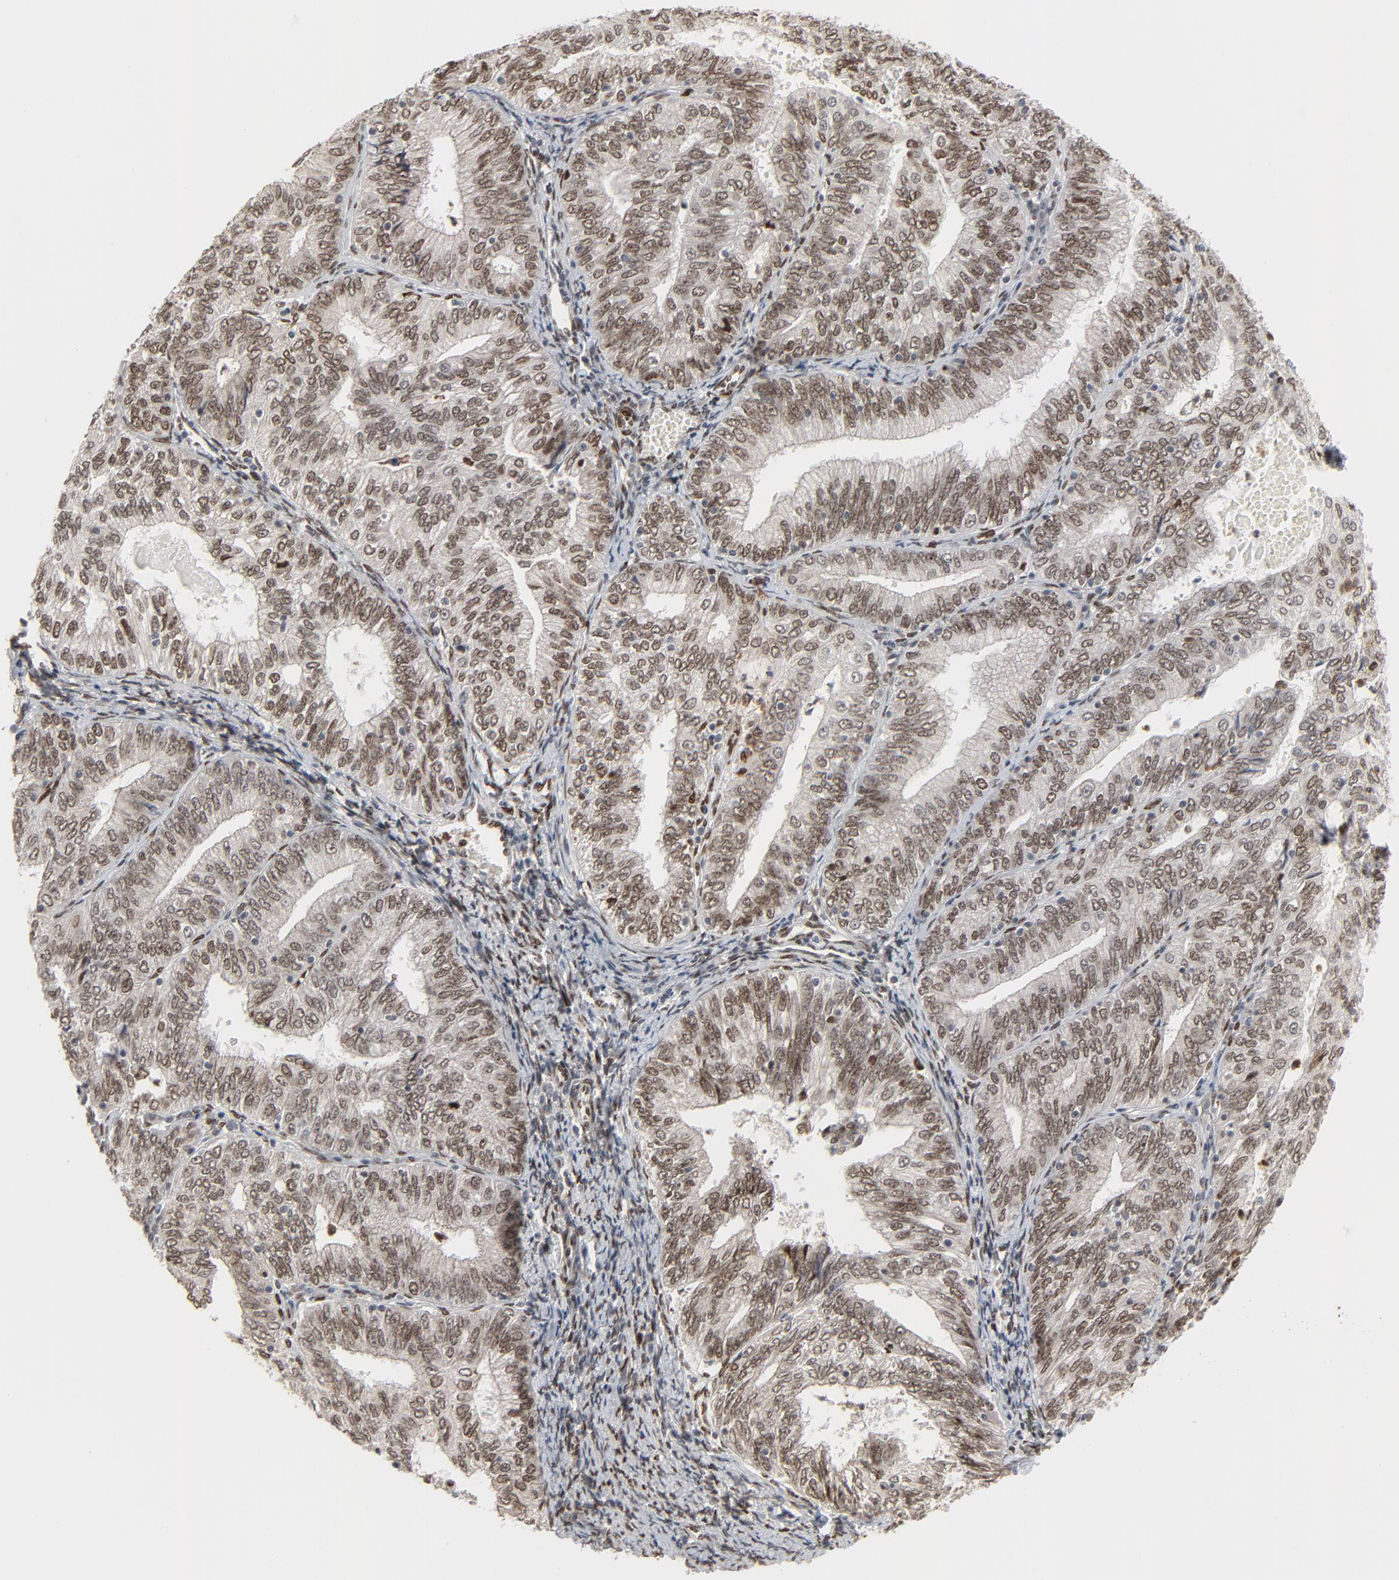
{"staining": {"intensity": "strong", "quantity": ">75%", "location": "nuclear"}, "tissue": "endometrial cancer", "cell_type": "Tumor cells", "image_type": "cancer", "snomed": [{"axis": "morphology", "description": "Adenocarcinoma, NOS"}, {"axis": "topography", "description": "Endometrium"}], "caption": "Tumor cells display strong nuclear positivity in approximately >75% of cells in endometrial cancer. (DAB = brown stain, brightfield microscopy at high magnification).", "gene": "CUX1", "patient": {"sex": "female", "age": 69}}